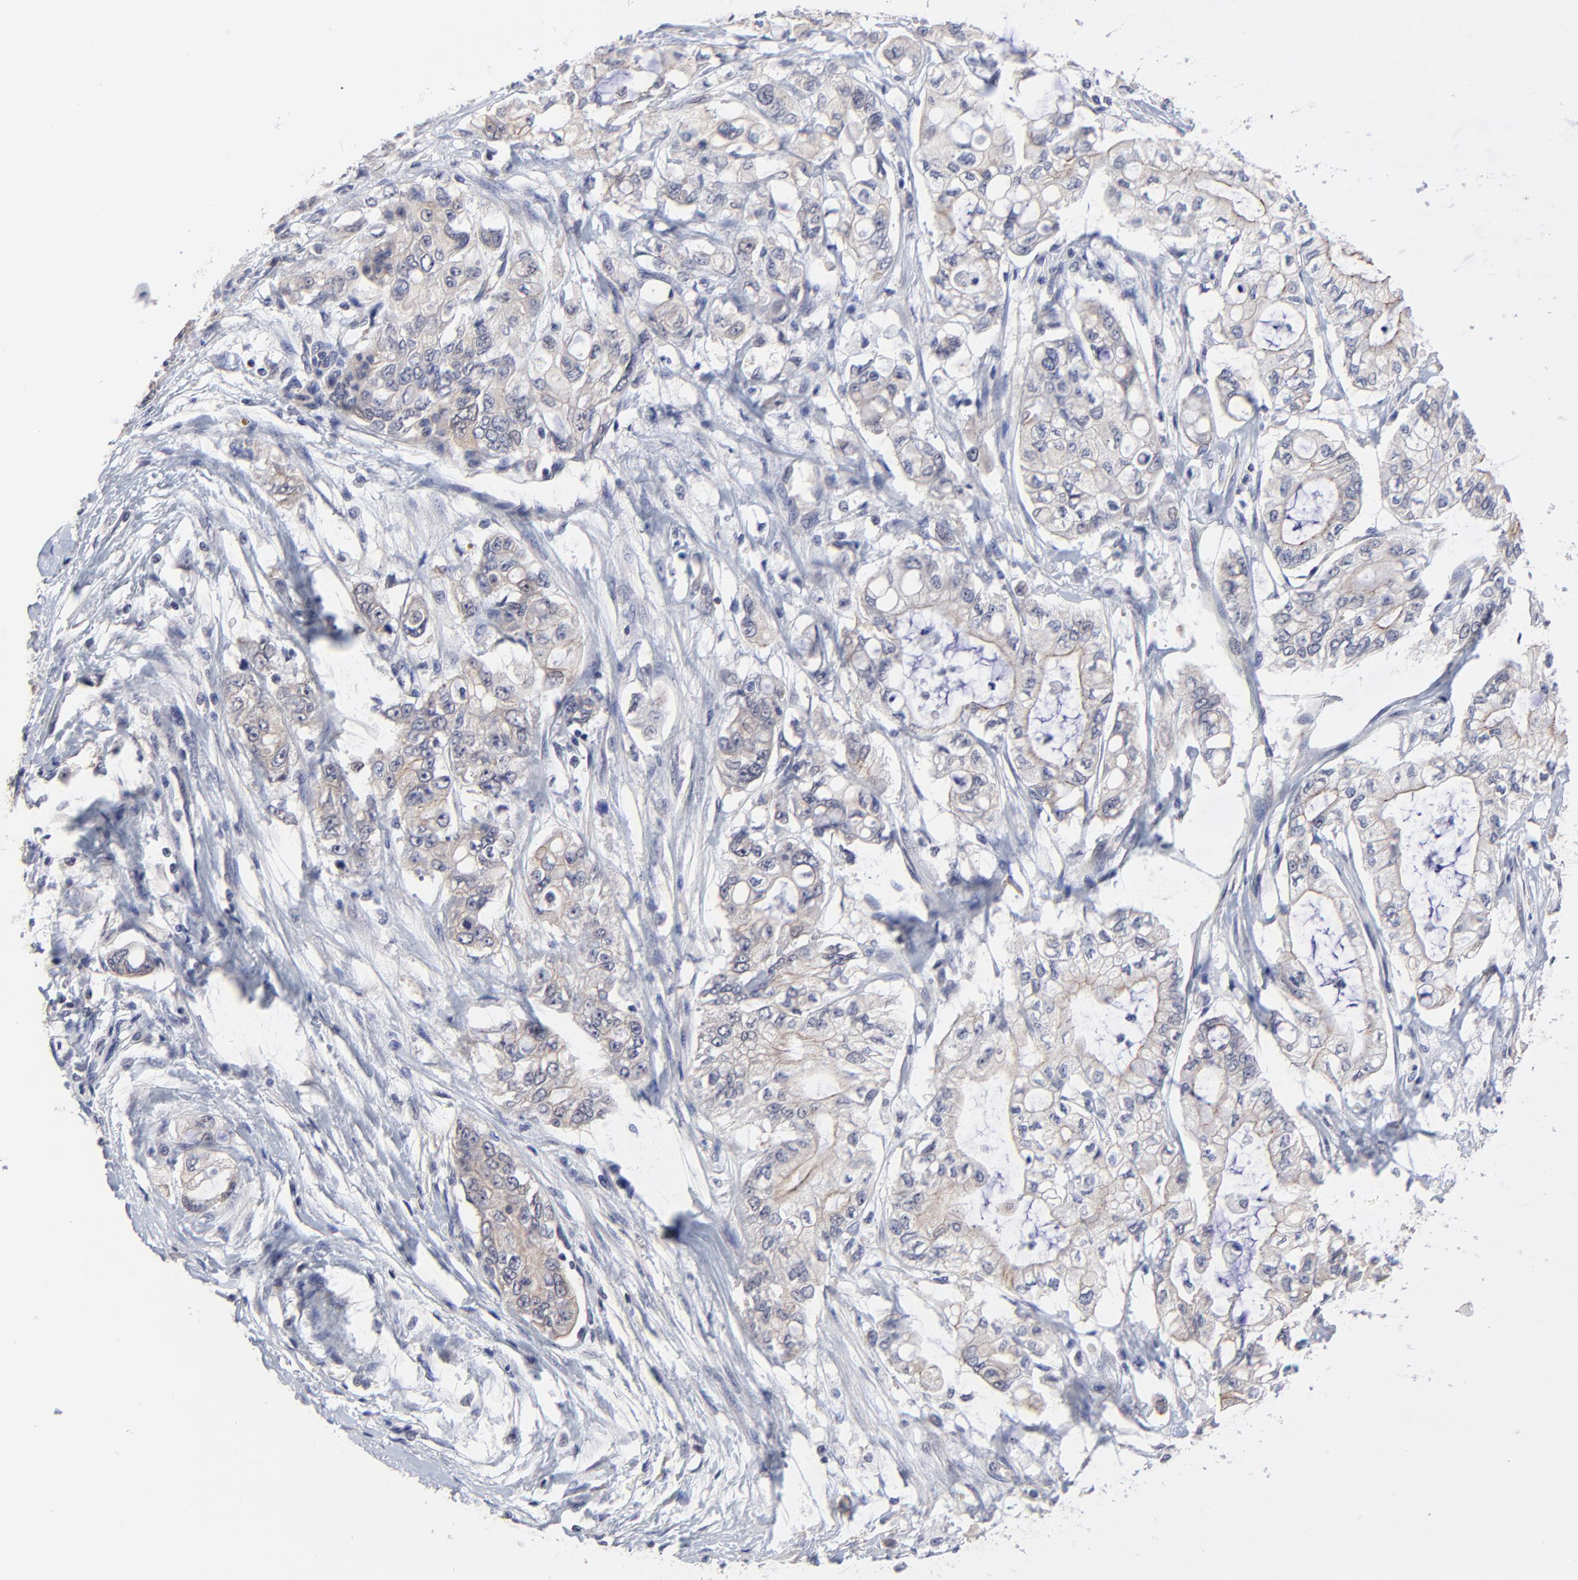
{"staining": {"intensity": "weak", "quantity": ">75%", "location": "cytoplasmic/membranous"}, "tissue": "pancreatic cancer", "cell_type": "Tumor cells", "image_type": "cancer", "snomed": [{"axis": "morphology", "description": "Adenocarcinoma, NOS"}, {"axis": "topography", "description": "Pancreas"}], "caption": "Pancreatic cancer (adenocarcinoma) was stained to show a protein in brown. There is low levels of weak cytoplasmic/membranous expression in approximately >75% of tumor cells.", "gene": "FBXO8", "patient": {"sex": "male", "age": 79}}